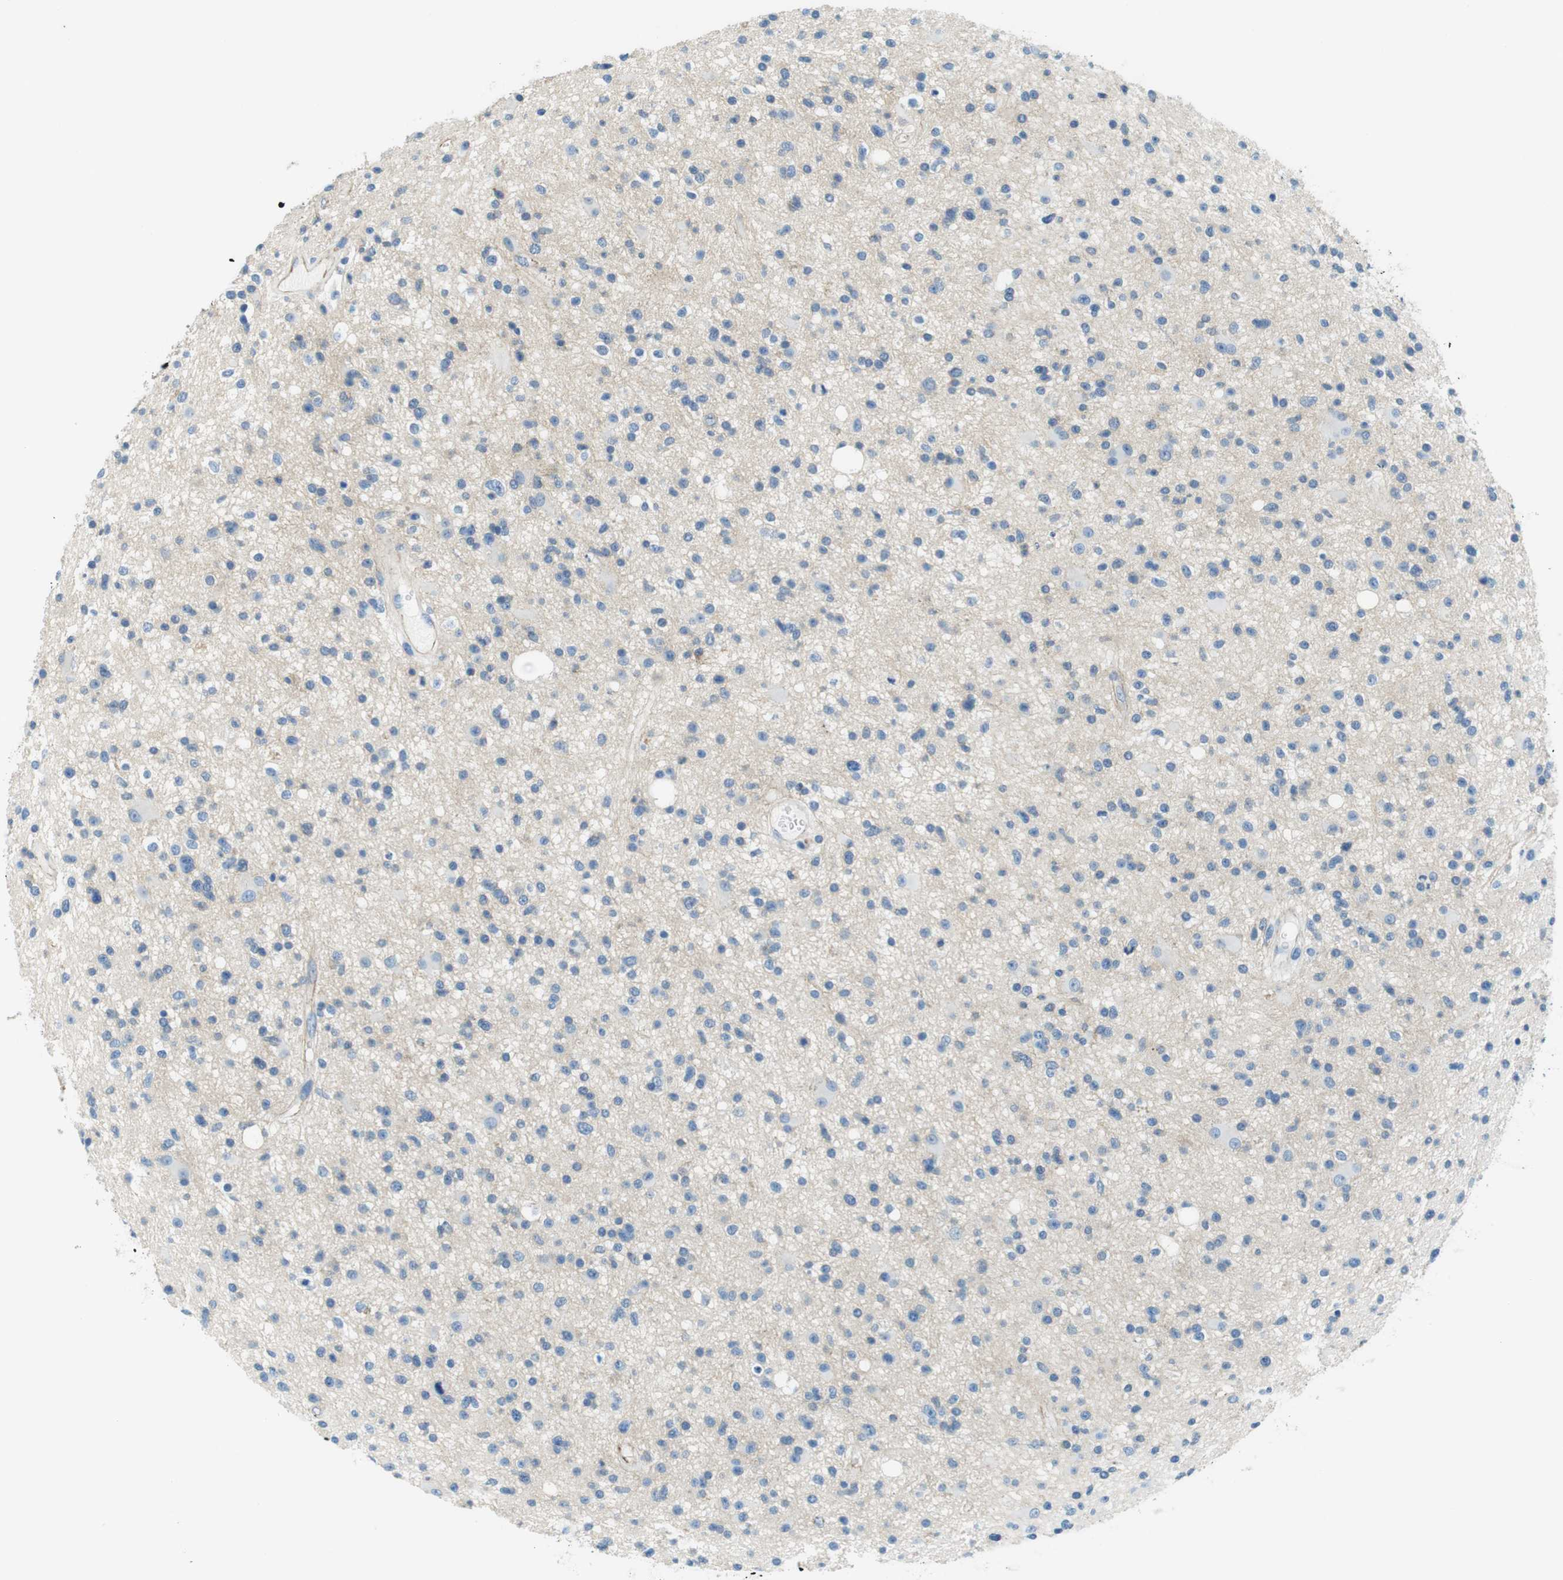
{"staining": {"intensity": "negative", "quantity": "none", "location": "none"}, "tissue": "glioma", "cell_type": "Tumor cells", "image_type": "cancer", "snomed": [{"axis": "morphology", "description": "Glioma, malignant, High grade"}, {"axis": "topography", "description": "Brain"}], "caption": "Tumor cells are negative for brown protein staining in glioma.", "gene": "SLC6A6", "patient": {"sex": "male", "age": 33}}